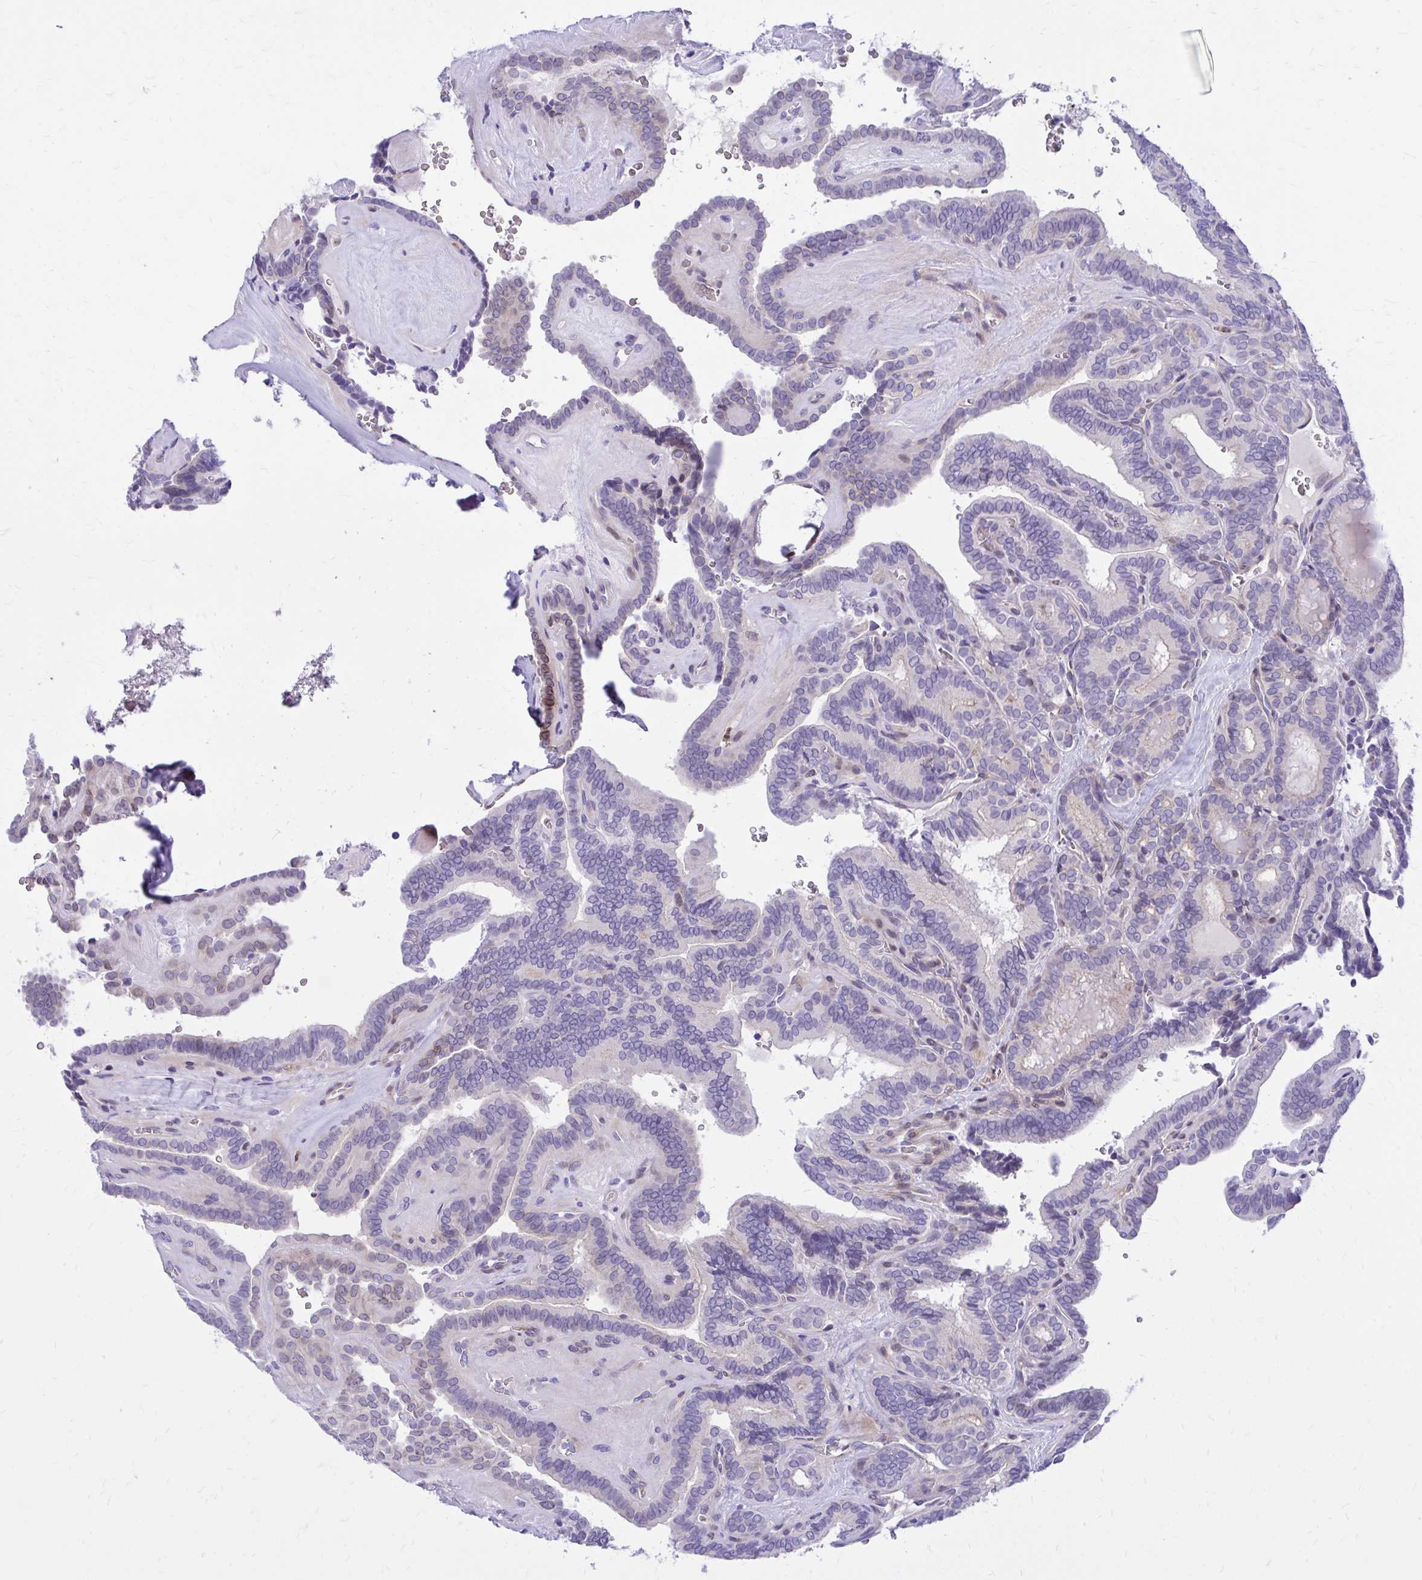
{"staining": {"intensity": "moderate", "quantity": "<25%", "location": "nuclear"}, "tissue": "thyroid cancer", "cell_type": "Tumor cells", "image_type": "cancer", "snomed": [{"axis": "morphology", "description": "Papillary adenocarcinoma, NOS"}, {"axis": "topography", "description": "Thyroid gland"}], "caption": "A photomicrograph of thyroid cancer stained for a protein demonstrates moderate nuclear brown staining in tumor cells.", "gene": "ADAMTSL1", "patient": {"sex": "female", "age": 21}}